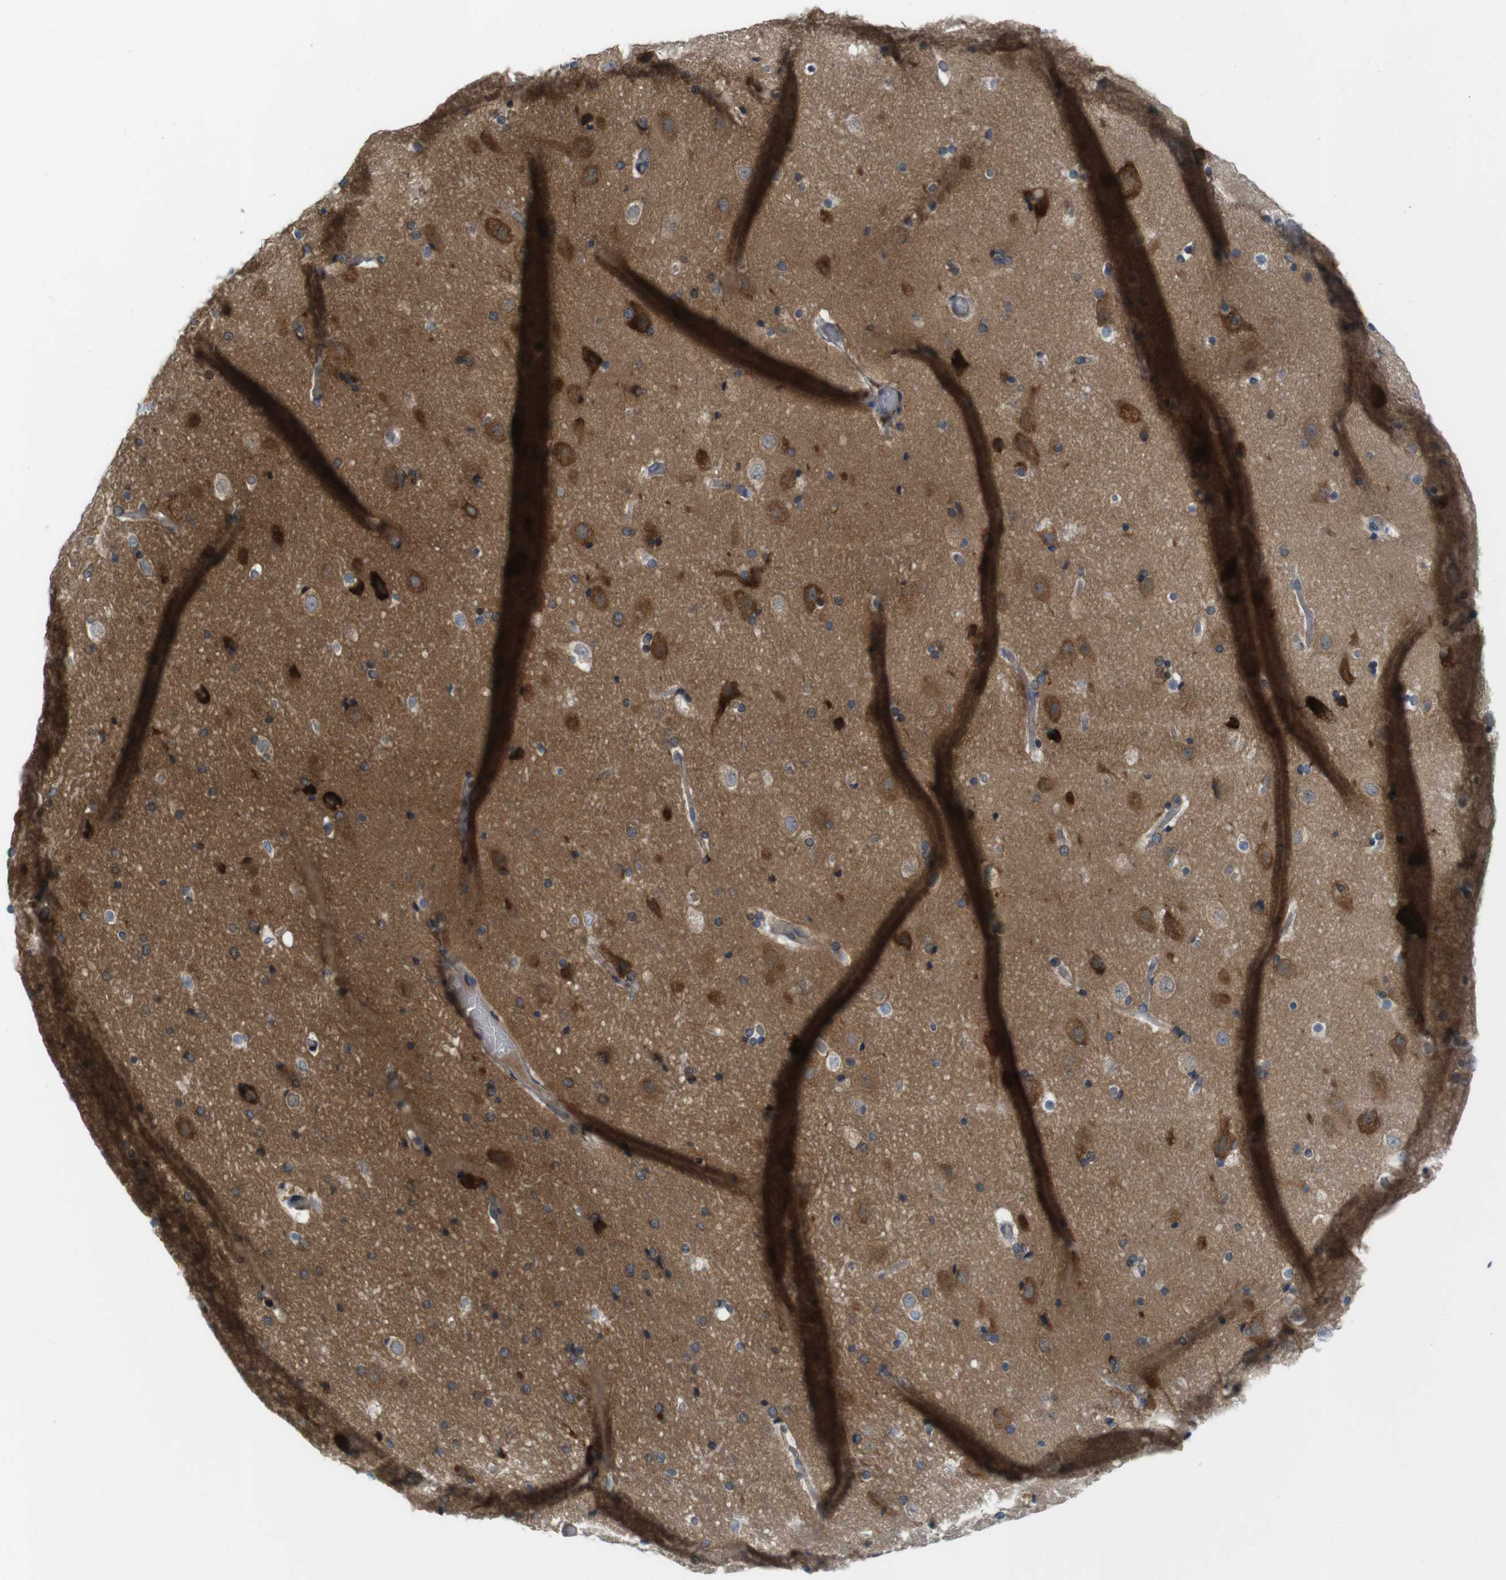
{"staining": {"intensity": "negative", "quantity": "none", "location": "none"}, "tissue": "cerebral cortex", "cell_type": "Endothelial cells", "image_type": "normal", "snomed": [{"axis": "morphology", "description": "Normal tissue, NOS"}, {"axis": "topography", "description": "Cerebral cortex"}], "caption": "Endothelial cells are negative for protein expression in unremarkable human cerebral cortex. The staining is performed using DAB brown chromogen with nuclei counter-stained in using hematoxylin.", "gene": "GJC3", "patient": {"sex": "male", "age": 57}}